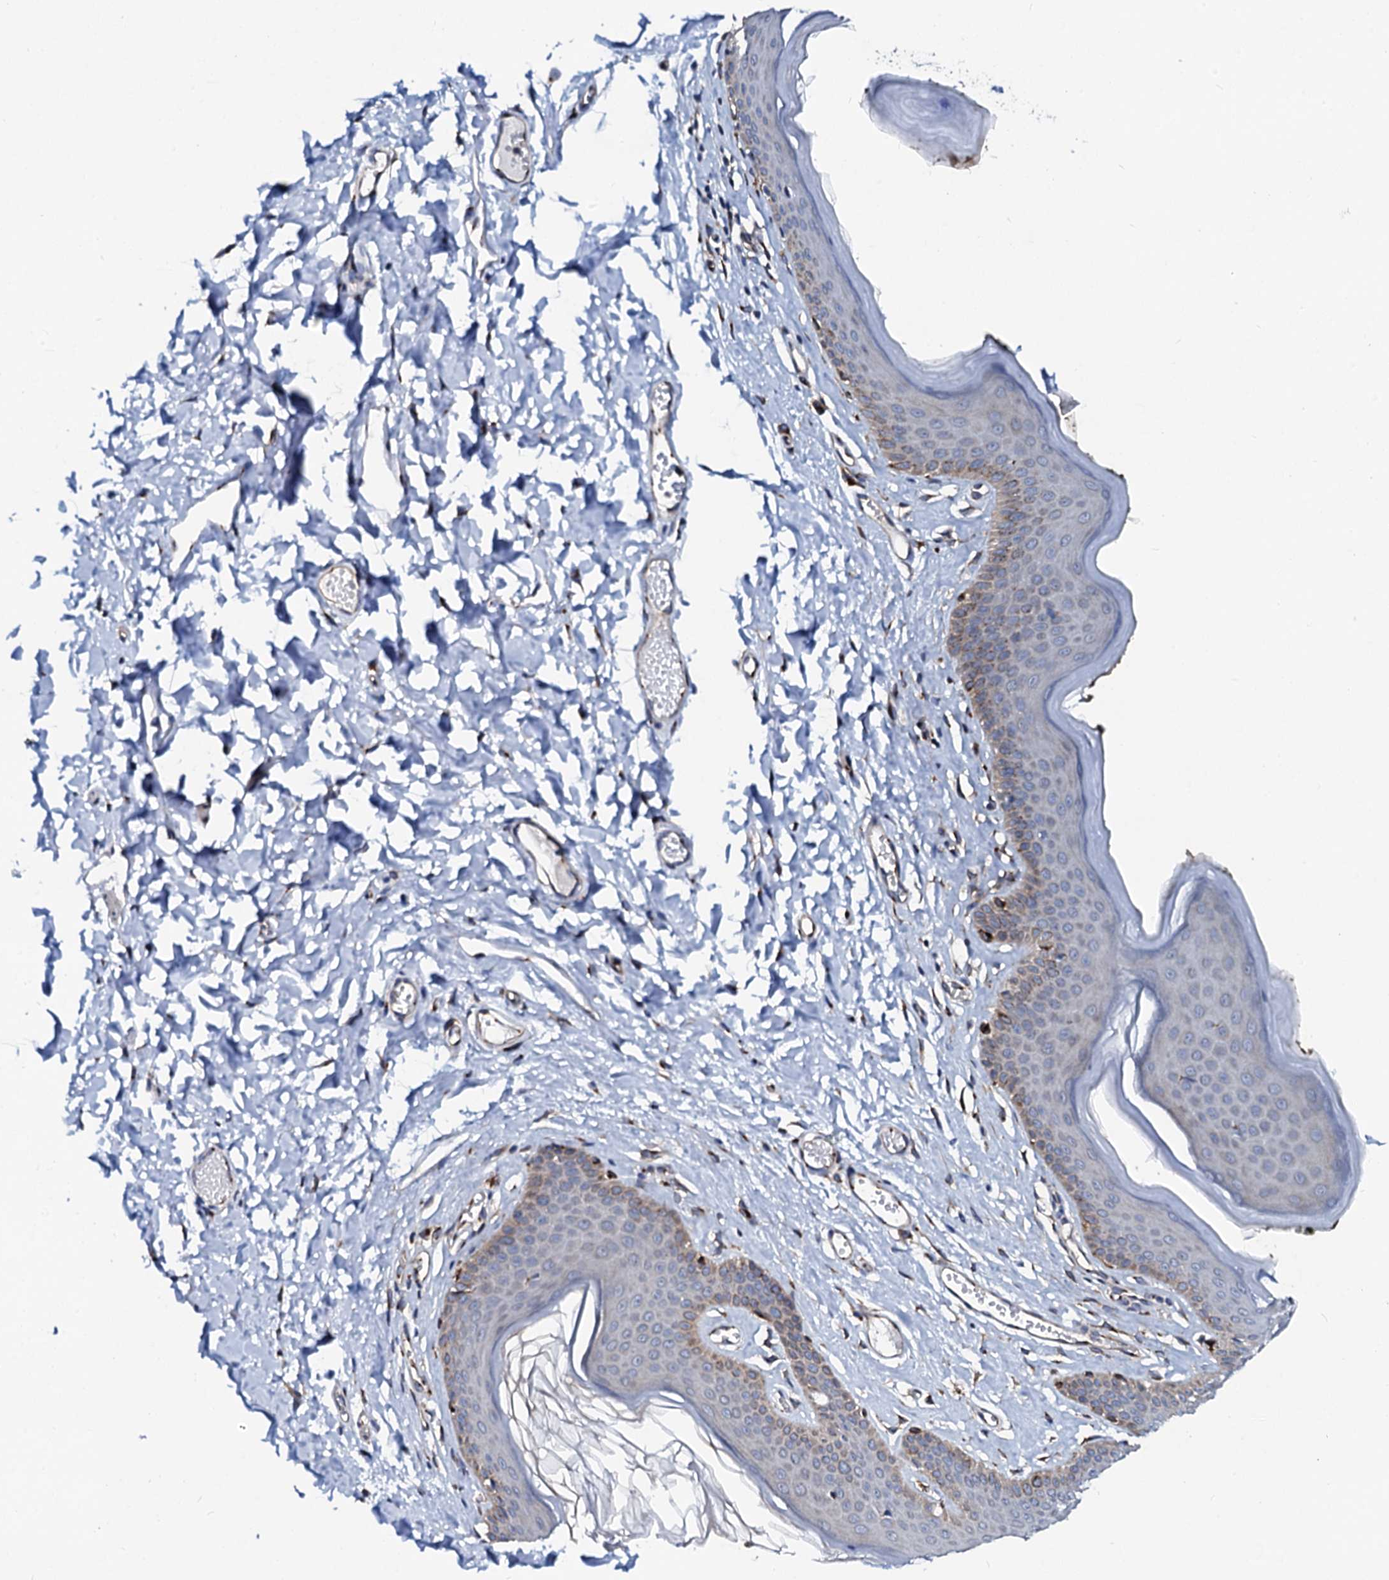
{"staining": {"intensity": "moderate", "quantity": "<25%", "location": "cytoplasmic/membranous"}, "tissue": "skin", "cell_type": "Epidermal cells", "image_type": "normal", "snomed": [{"axis": "morphology", "description": "Normal tissue, NOS"}, {"axis": "morphology", "description": "Inflammation, NOS"}, {"axis": "topography", "description": "Vulva"}], "caption": "Immunohistochemistry histopathology image of normal skin stained for a protein (brown), which exhibits low levels of moderate cytoplasmic/membranous staining in about <25% of epidermal cells.", "gene": "TMCO3", "patient": {"sex": "female", "age": 84}}